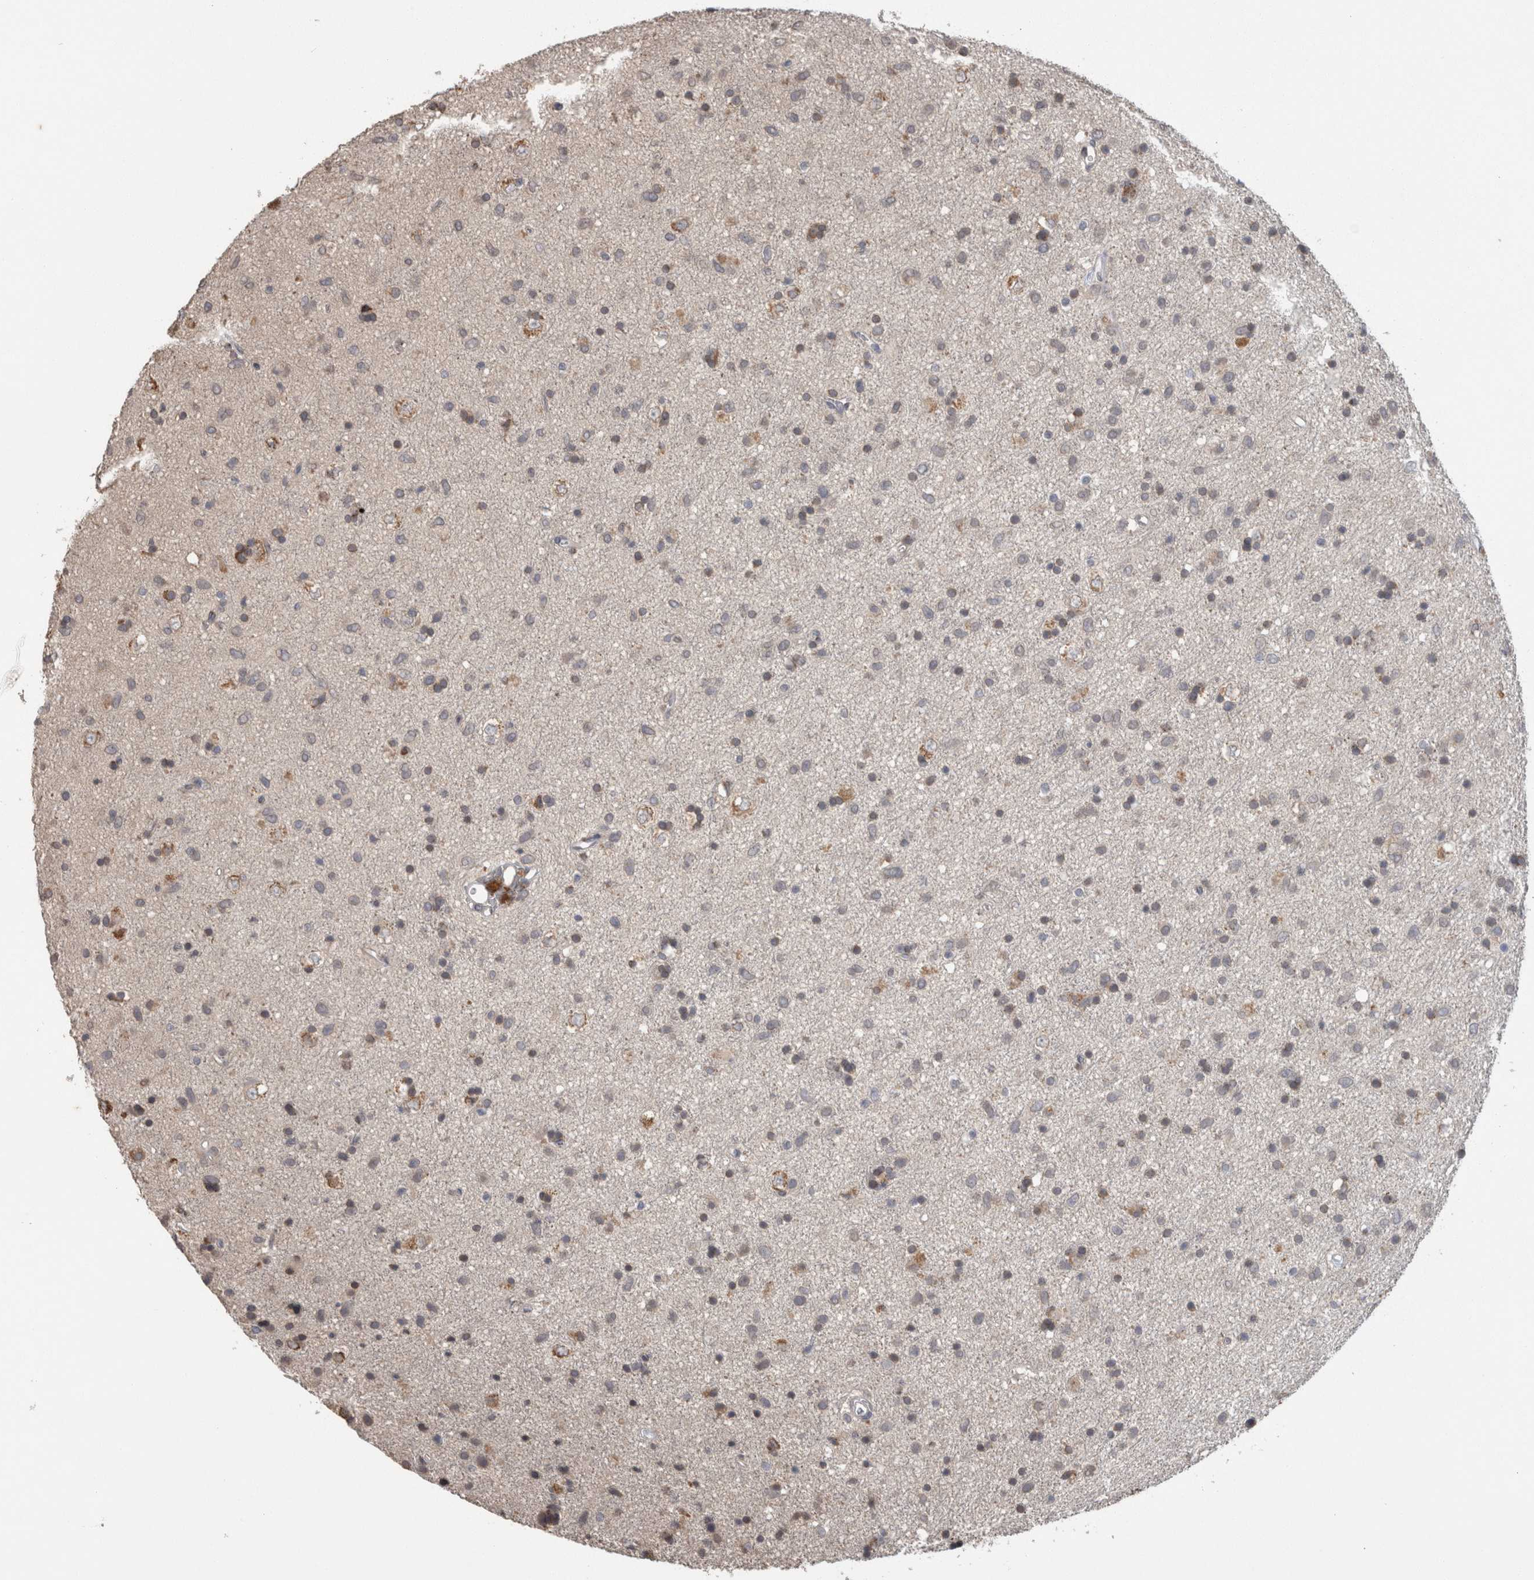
{"staining": {"intensity": "strong", "quantity": "25%-75%", "location": "cytoplasmic/membranous"}, "tissue": "glioma", "cell_type": "Tumor cells", "image_type": "cancer", "snomed": [{"axis": "morphology", "description": "Glioma, malignant, Low grade"}, {"axis": "topography", "description": "Brain"}], "caption": "This image exhibits immunohistochemistry staining of glioma, with high strong cytoplasmic/membranous expression in about 25%-75% of tumor cells.", "gene": "ADGRL3", "patient": {"sex": "male", "age": 77}}